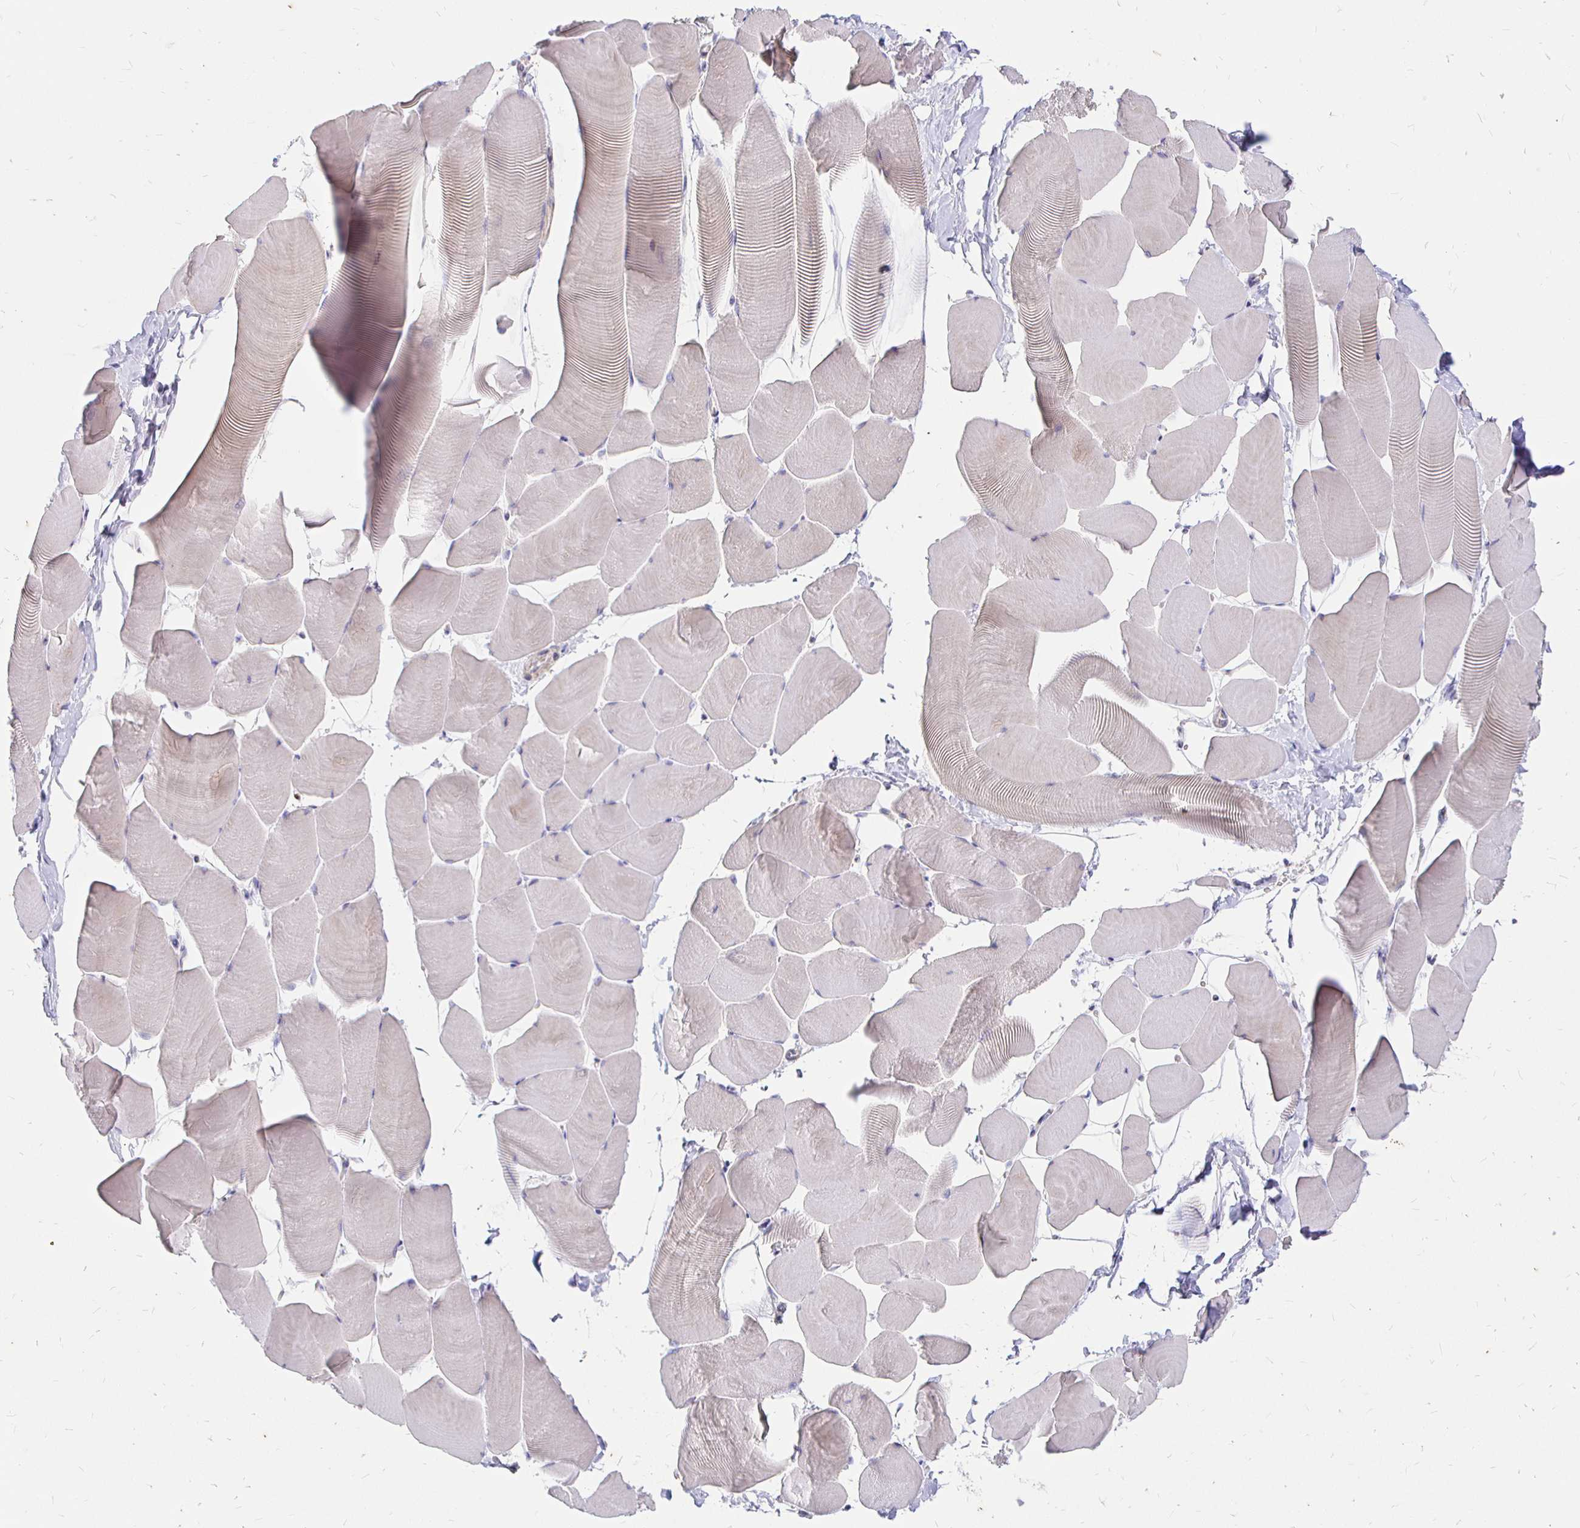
{"staining": {"intensity": "weak", "quantity": "<25%", "location": "cytoplasmic/membranous"}, "tissue": "skeletal muscle", "cell_type": "Myocytes", "image_type": "normal", "snomed": [{"axis": "morphology", "description": "Normal tissue, NOS"}, {"axis": "topography", "description": "Skeletal muscle"}], "caption": "This is a image of immunohistochemistry staining of unremarkable skeletal muscle, which shows no positivity in myocytes.", "gene": "PALM2AKAP2", "patient": {"sex": "male", "age": 25}}